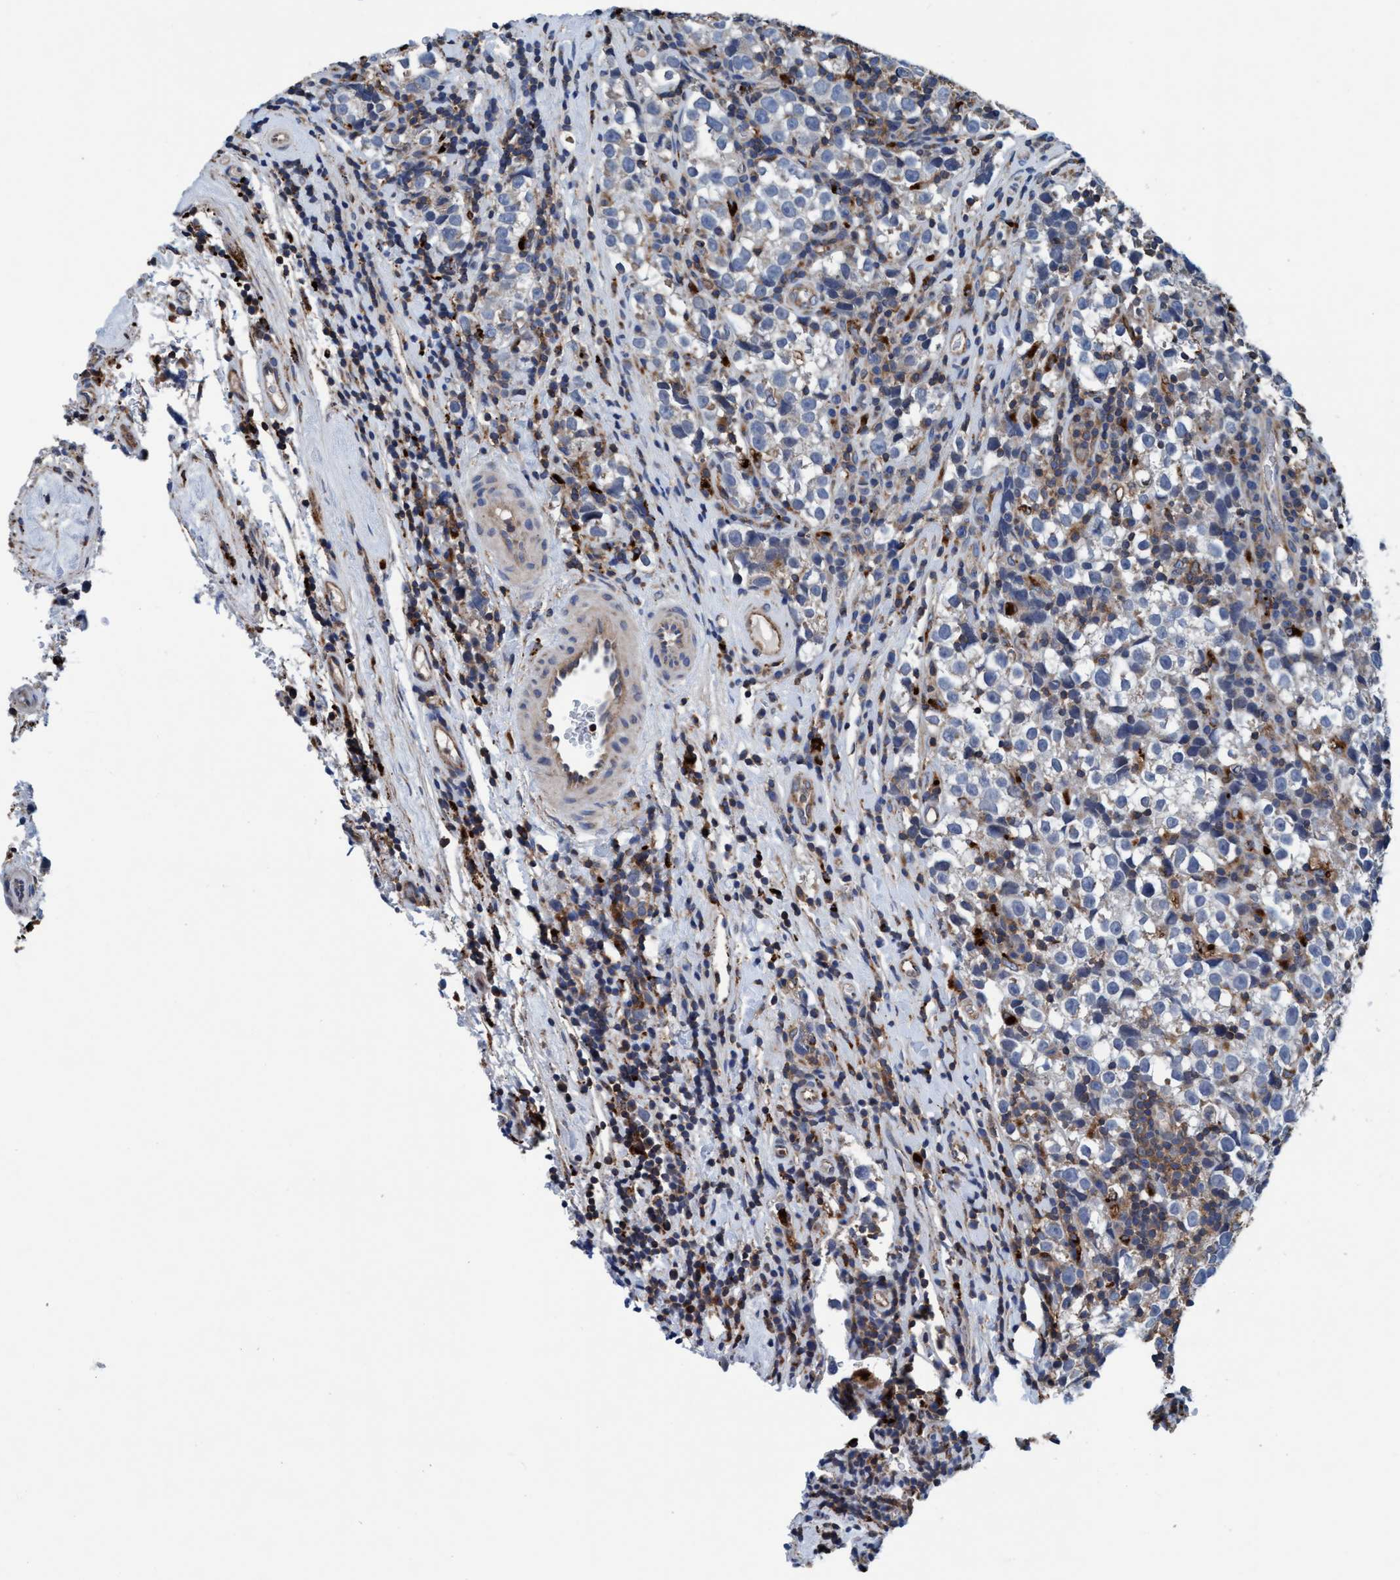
{"staining": {"intensity": "negative", "quantity": "none", "location": "none"}, "tissue": "testis cancer", "cell_type": "Tumor cells", "image_type": "cancer", "snomed": [{"axis": "morphology", "description": "Normal tissue, NOS"}, {"axis": "morphology", "description": "Seminoma, NOS"}, {"axis": "topography", "description": "Testis"}], "caption": "Tumor cells show no significant positivity in testis cancer. (Brightfield microscopy of DAB (3,3'-diaminobenzidine) immunohistochemistry at high magnification).", "gene": "ENDOG", "patient": {"sex": "male", "age": 43}}